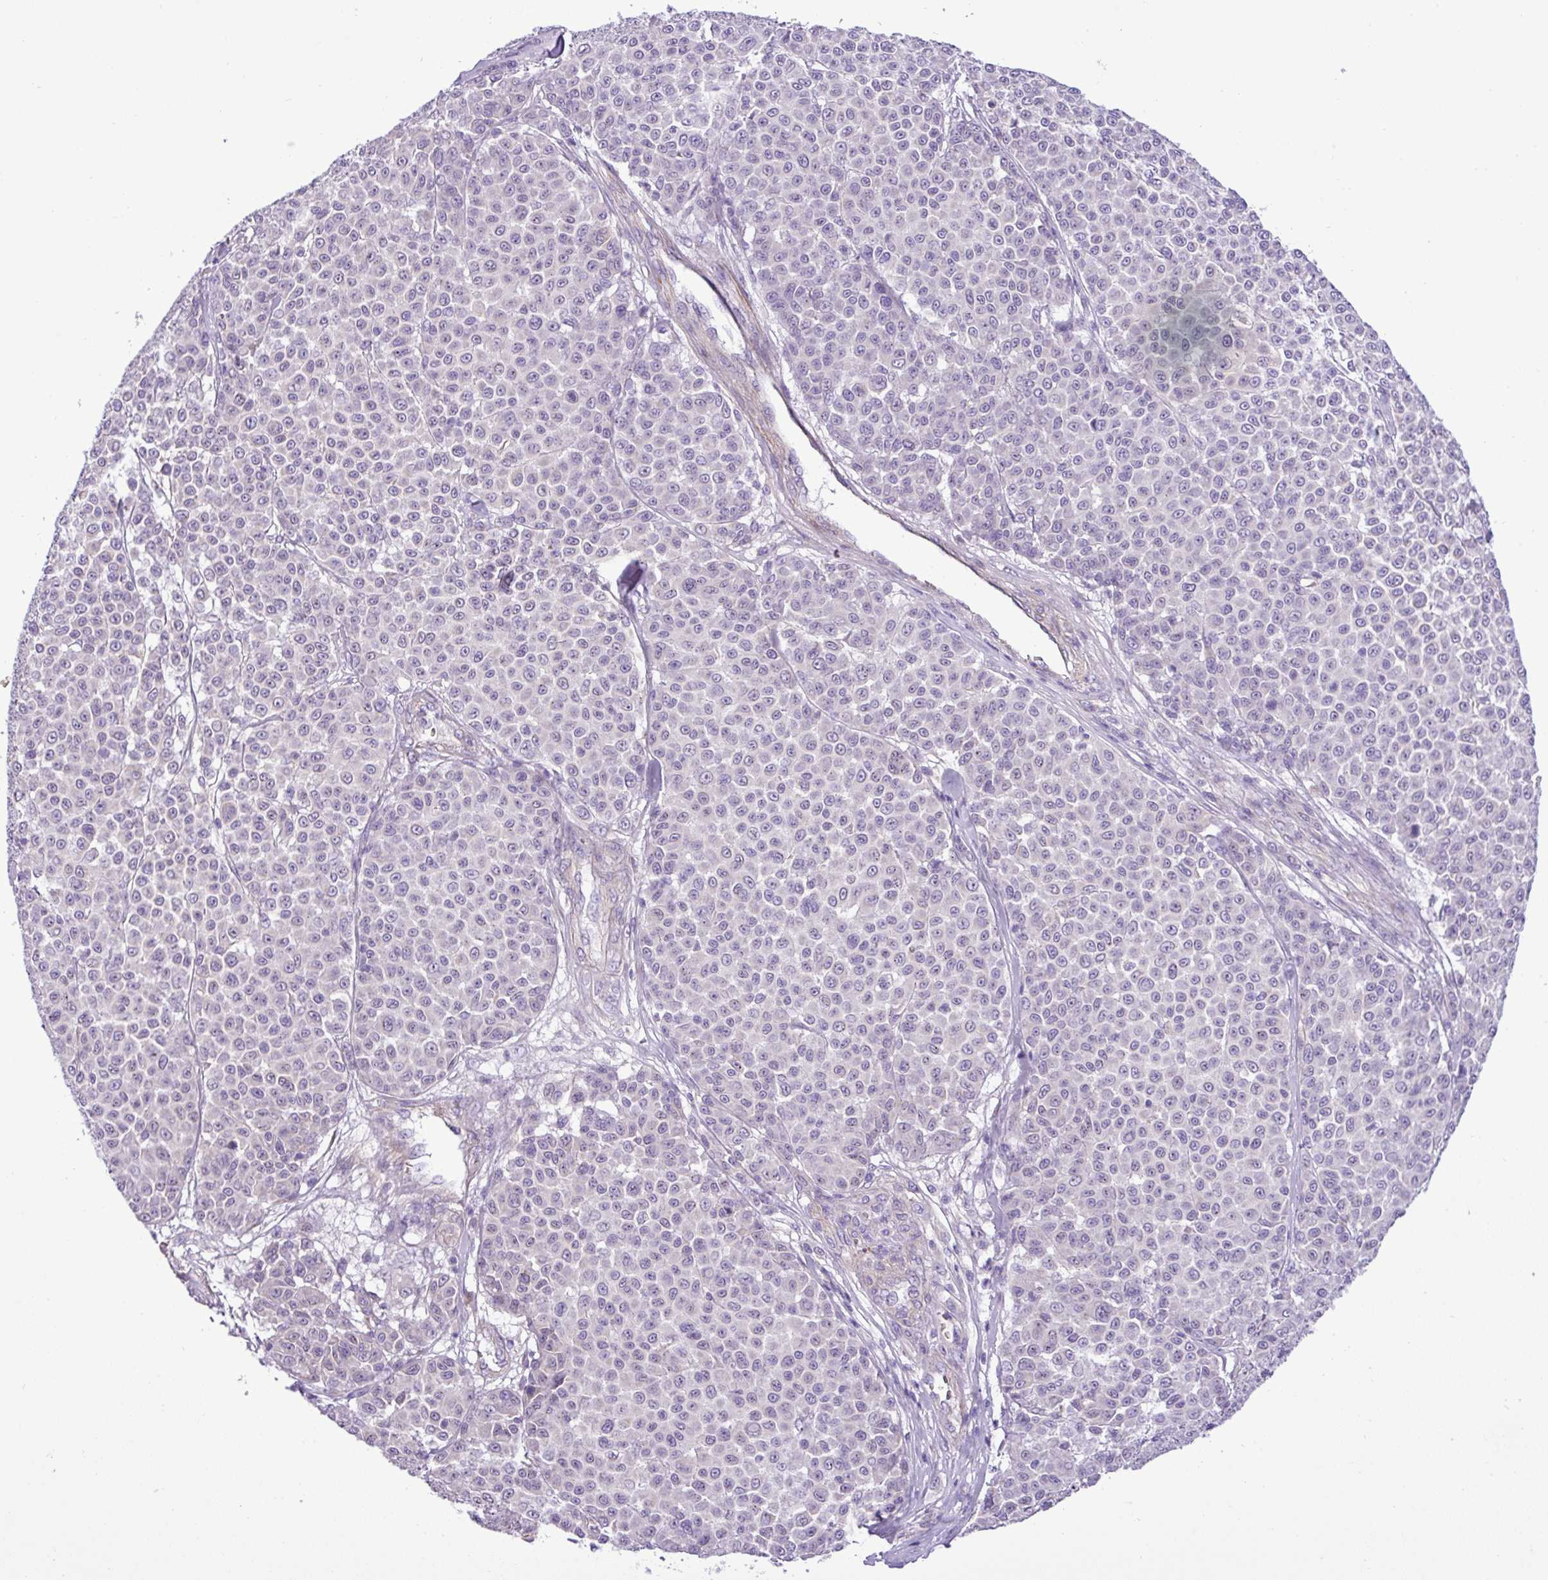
{"staining": {"intensity": "negative", "quantity": "none", "location": "none"}, "tissue": "melanoma", "cell_type": "Tumor cells", "image_type": "cancer", "snomed": [{"axis": "morphology", "description": "Malignant melanoma, NOS"}, {"axis": "topography", "description": "Skin"}], "caption": "Tumor cells show no significant protein positivity in melanoma.", "gene": "C11orf91", "patient": {"sex": "male", "age": 46}}